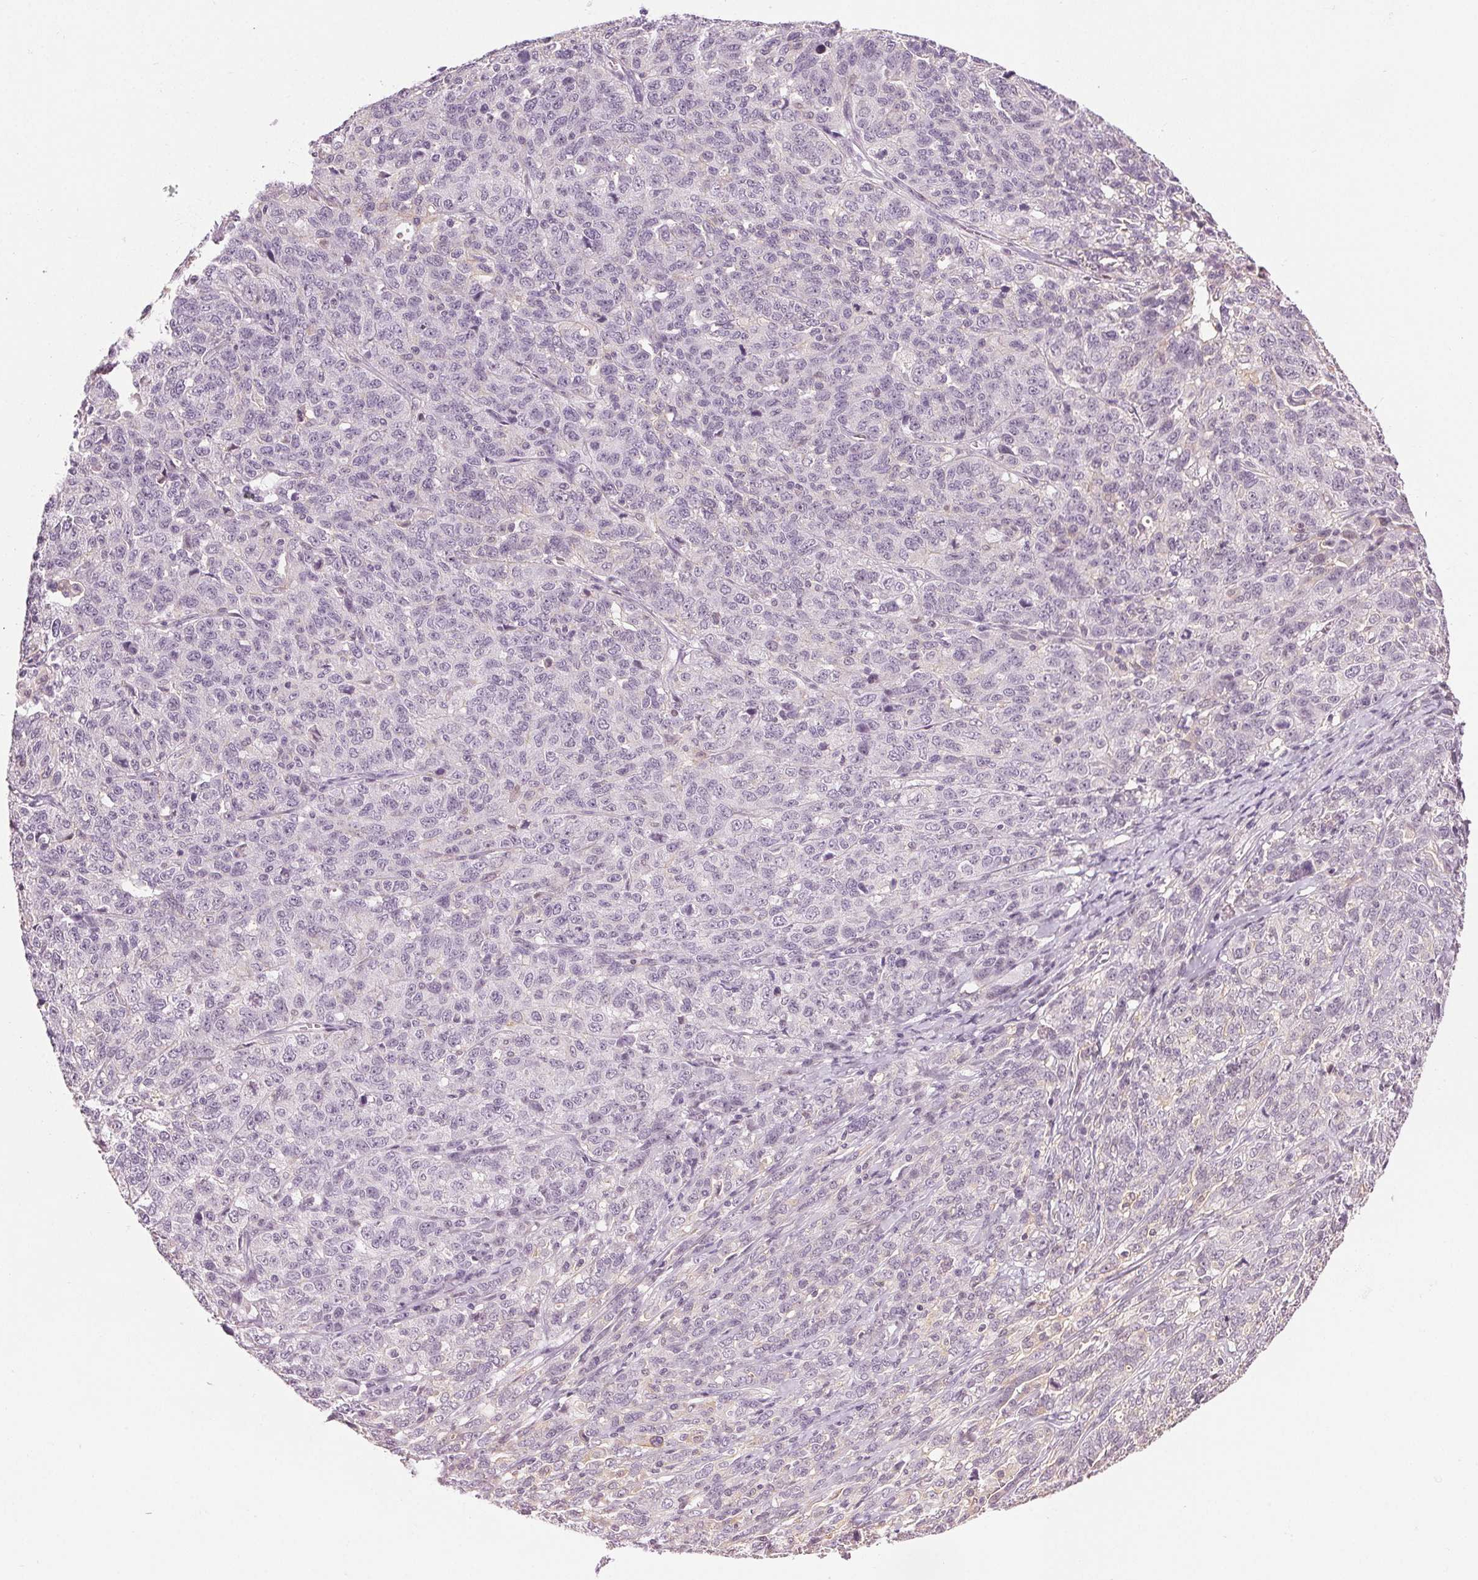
{"staining": {"intensity": "negative", "quantity": "none", "location": "none"}, "tissue": "ovarian cancer", "cell_type": "Tumor cells", "image_type": "cancer", "snomed": [{"axis": "morphology", "description": "Cystadenocarcinoma, serous, NOS"}, {"axis": "topography", "description": "Ovary"}], "caption": "IHC of human ovarian serous cystadenocarcinoma shows no positivity in tumor cells. Nuclei are stained in blue.", "gene": "AIF1L", "patient": {"sex": "female", "age": 71}}